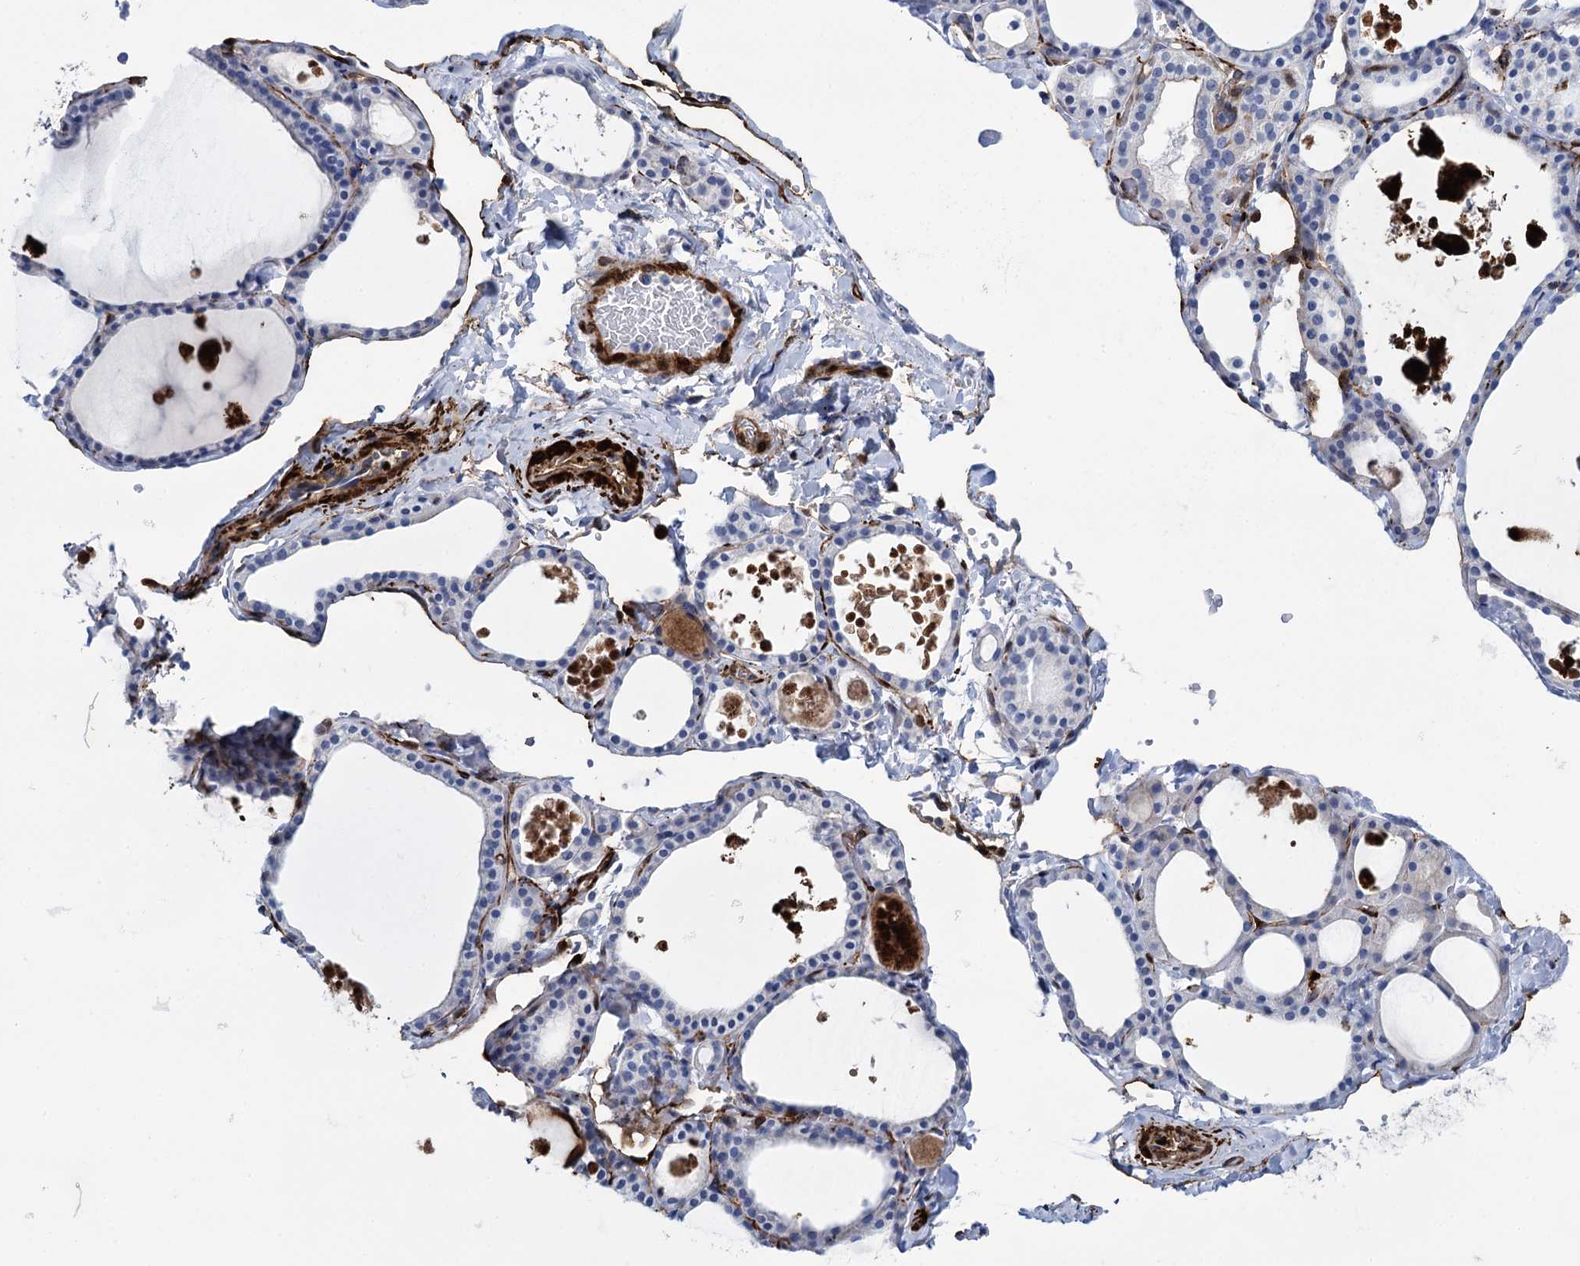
{"staining": {"intensity": "negative", "quantity": "none", "location": "none"}, "tissue": "thyroid gland", "cell_type": "Glandular cells", "image_type": "normal", "snomed": [{"axis": "morphology", "description": "Normal tissue, NOS"}, {"axis": "topography", "description": "Thyroid gland"}], "caption": "Immunohistochemistry (IHC) image of benign thyroid gland: thyroid gland stained with DAB exhibits no significant protein staining in glandular cells. (Brightfield microscopy of DAB immunohistochemistry at high magnification).", "gene": "SNCG", "patient": {"sex": "male", "age": 56}}